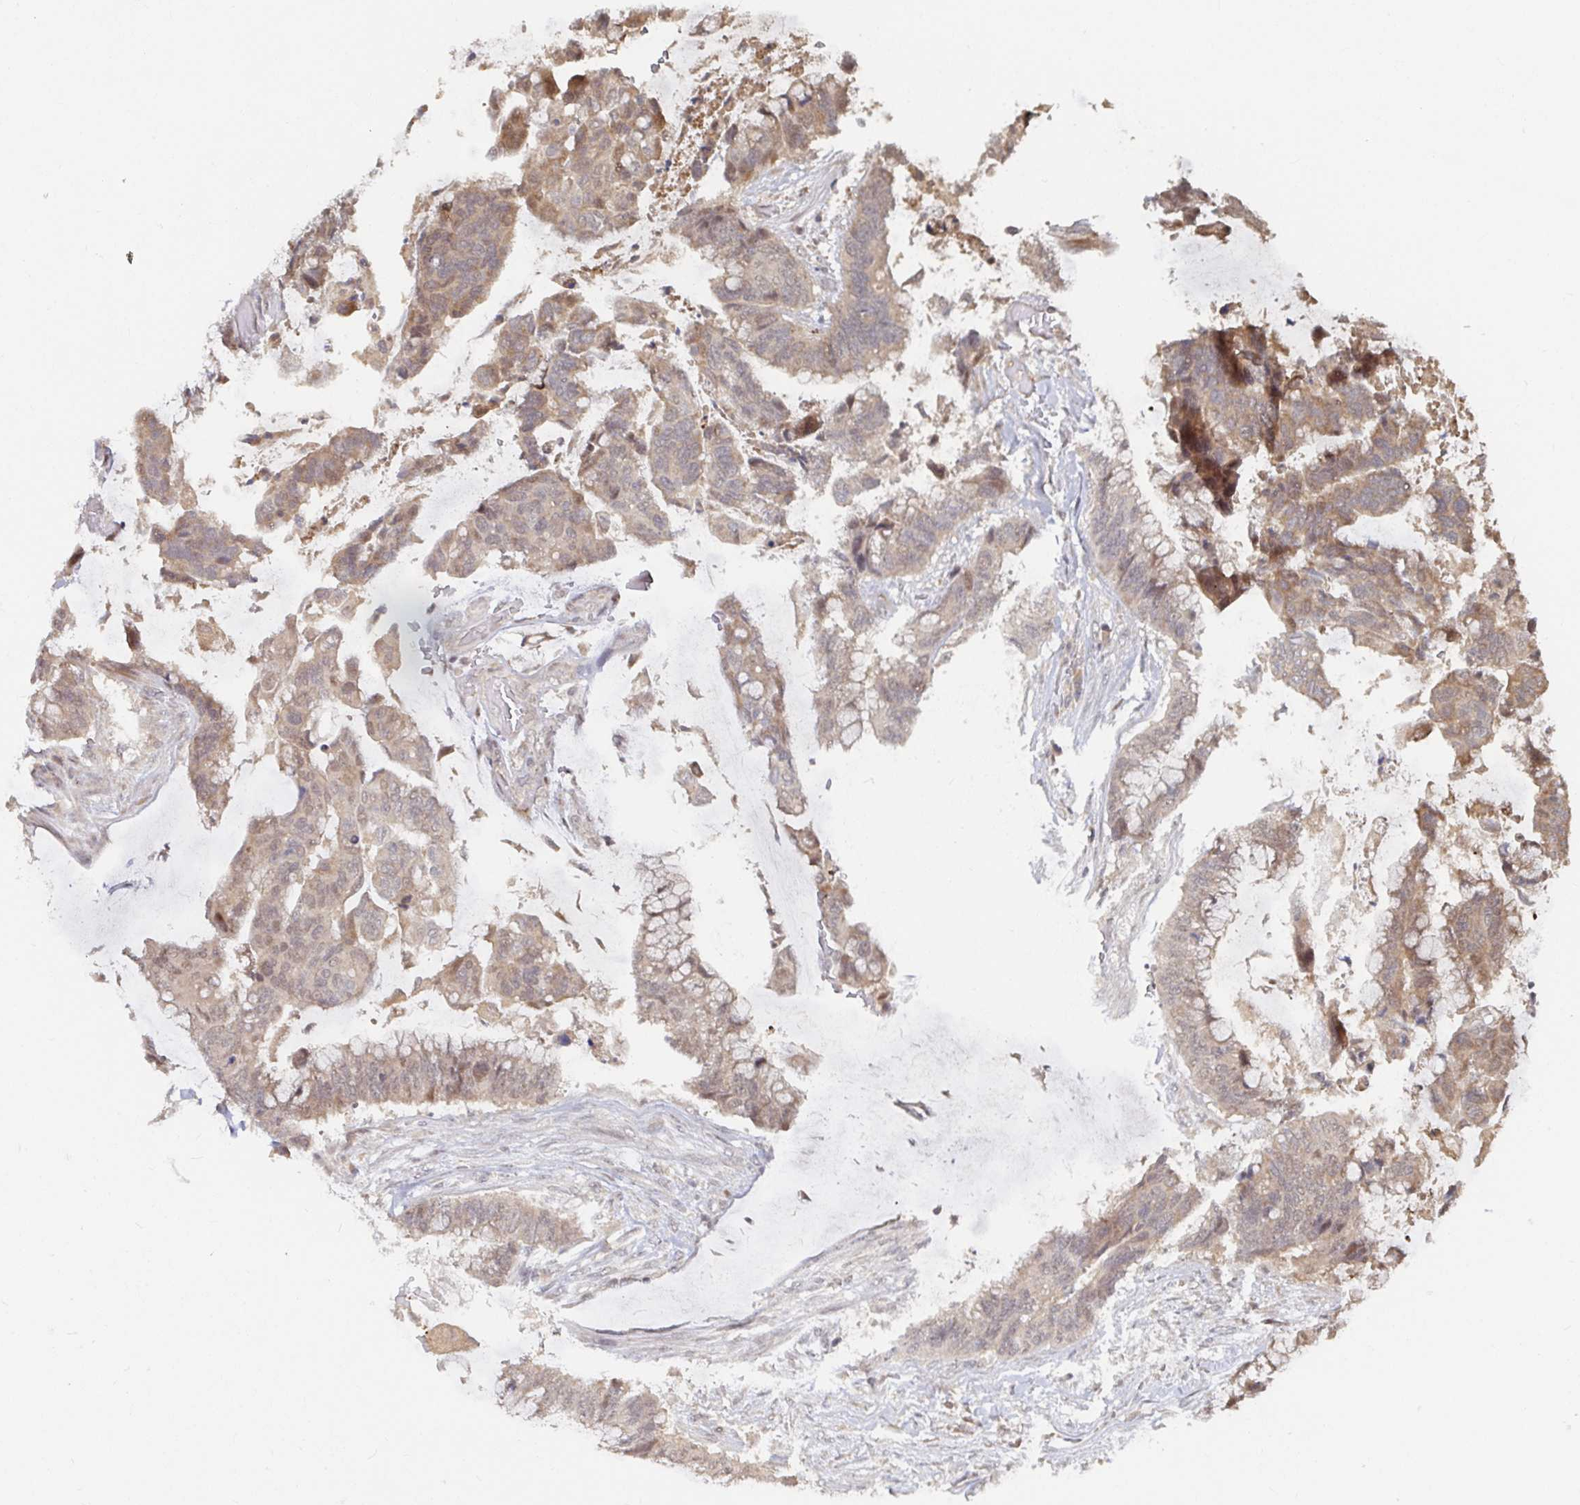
{"staining": {"intensity": "weak", "quantity": ">75%", "location": "cytoplasmic/membranous,nuclear"}, "tissue": "colorectal cancer", "cell_type": "Tumor cells", "image_type": "cancer", "snomed": [{"axis": "morphology", "description": "Adenocarcinoma, NOS"}, {"axis": "topography", "description": "Rectum"}], "caption": "Colorectal cancer (adenocarcinoma) stained for a protein displays weak cytoplasmic/membranous and nuclear positivity in tumor cells.", "gene": "LRP5", "patient": {"sex": "female", "age": 59}}